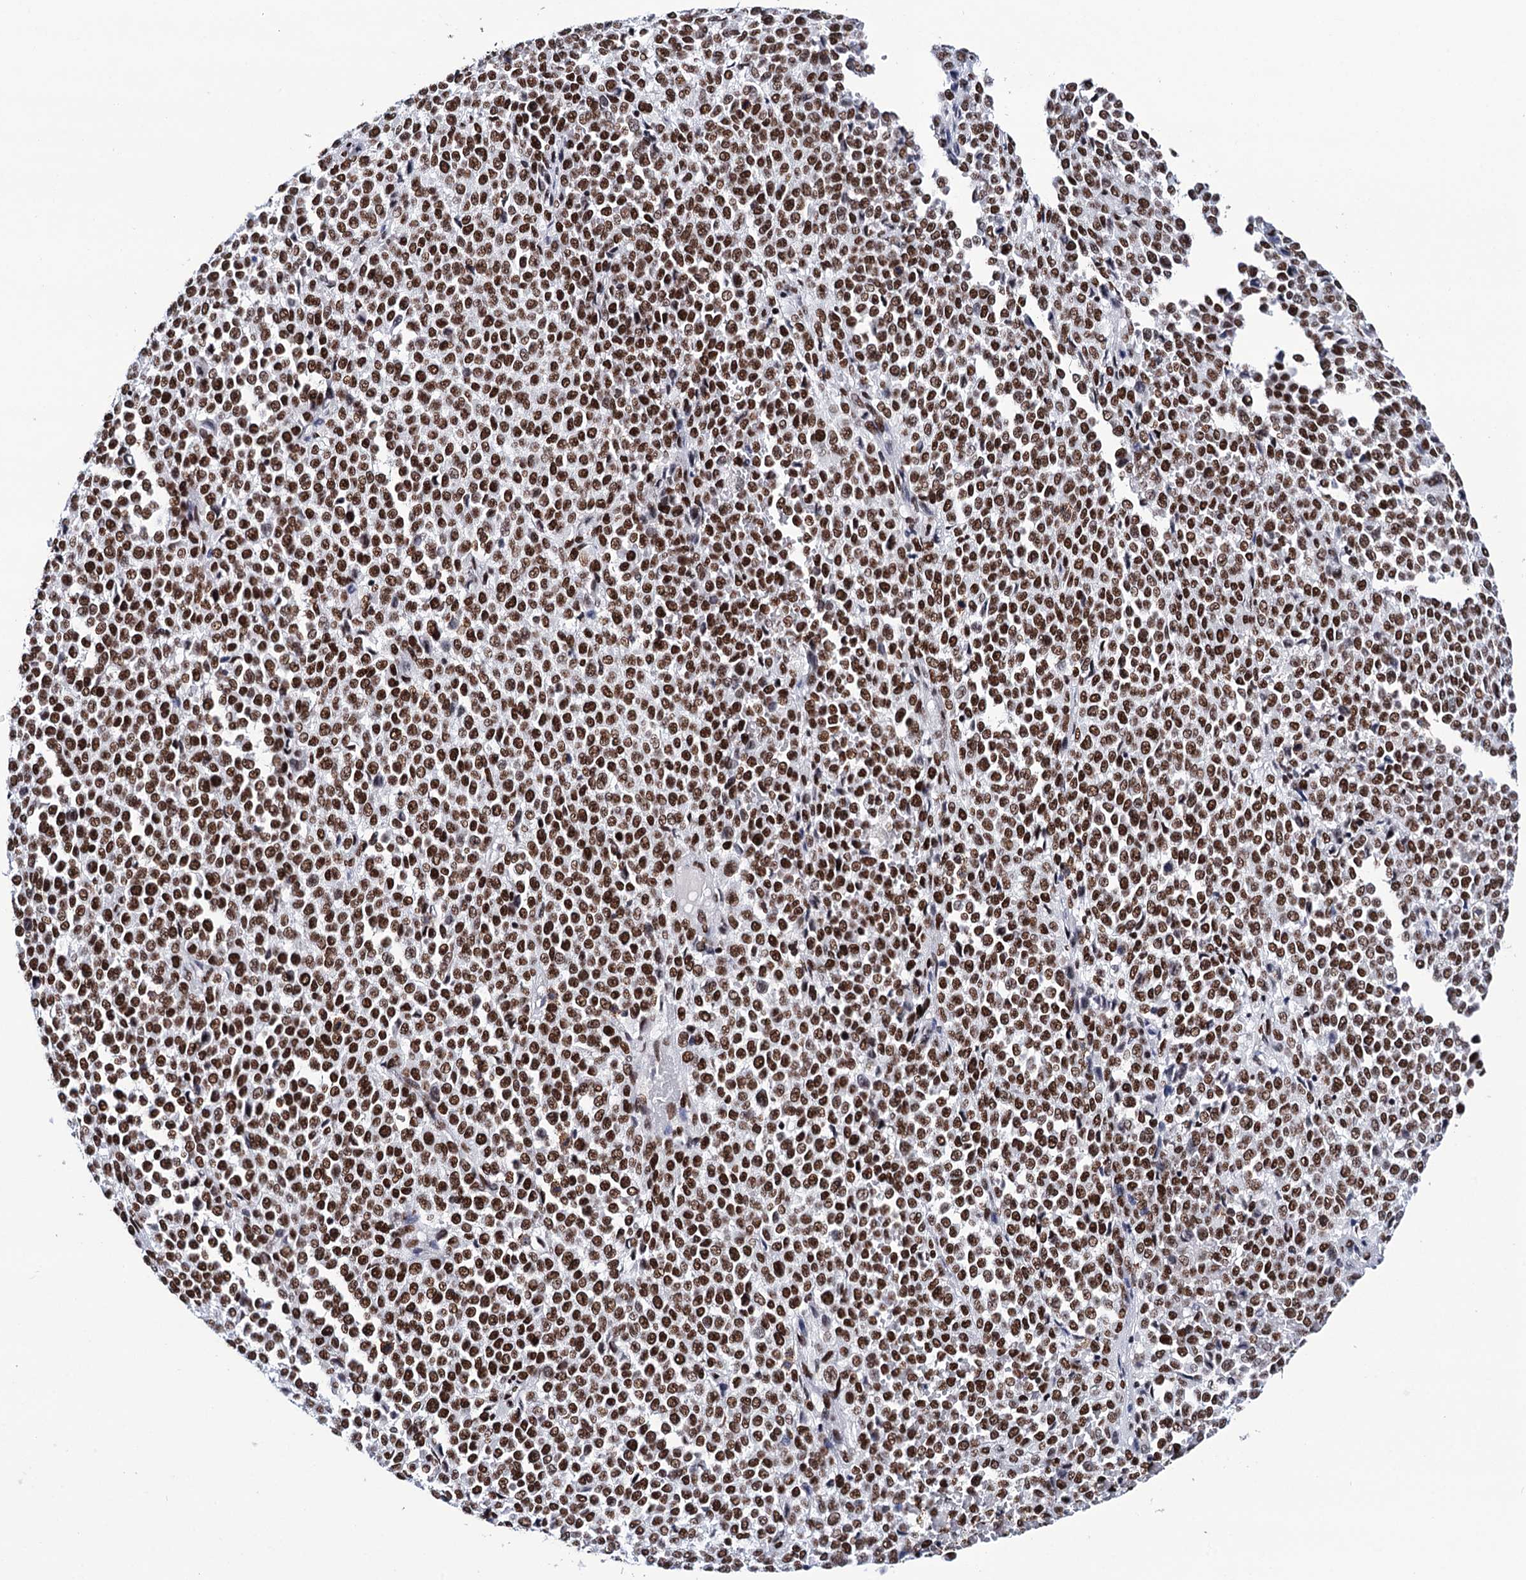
{"staining": {"intensity": "strong", "quantity": ">75%", "location": "nuclear"}, "tissue": "melanoma", "cell_type": "Tumor cells", "image_type": "cancer", "snomed": [{"axis": "morphology", "description": "Malignant melanoma, Metastatic site"}, {"axis": "topography", "description": "Pancreas"}], "caption": "Malignant melanoma (metastatic site) tissue shows strong nuclear positivity in approximately >75% of tumor cells, visualized by immunohistochemistry.", "gene": "MATR3", "patient": {"sex": "female", "age": 30}}